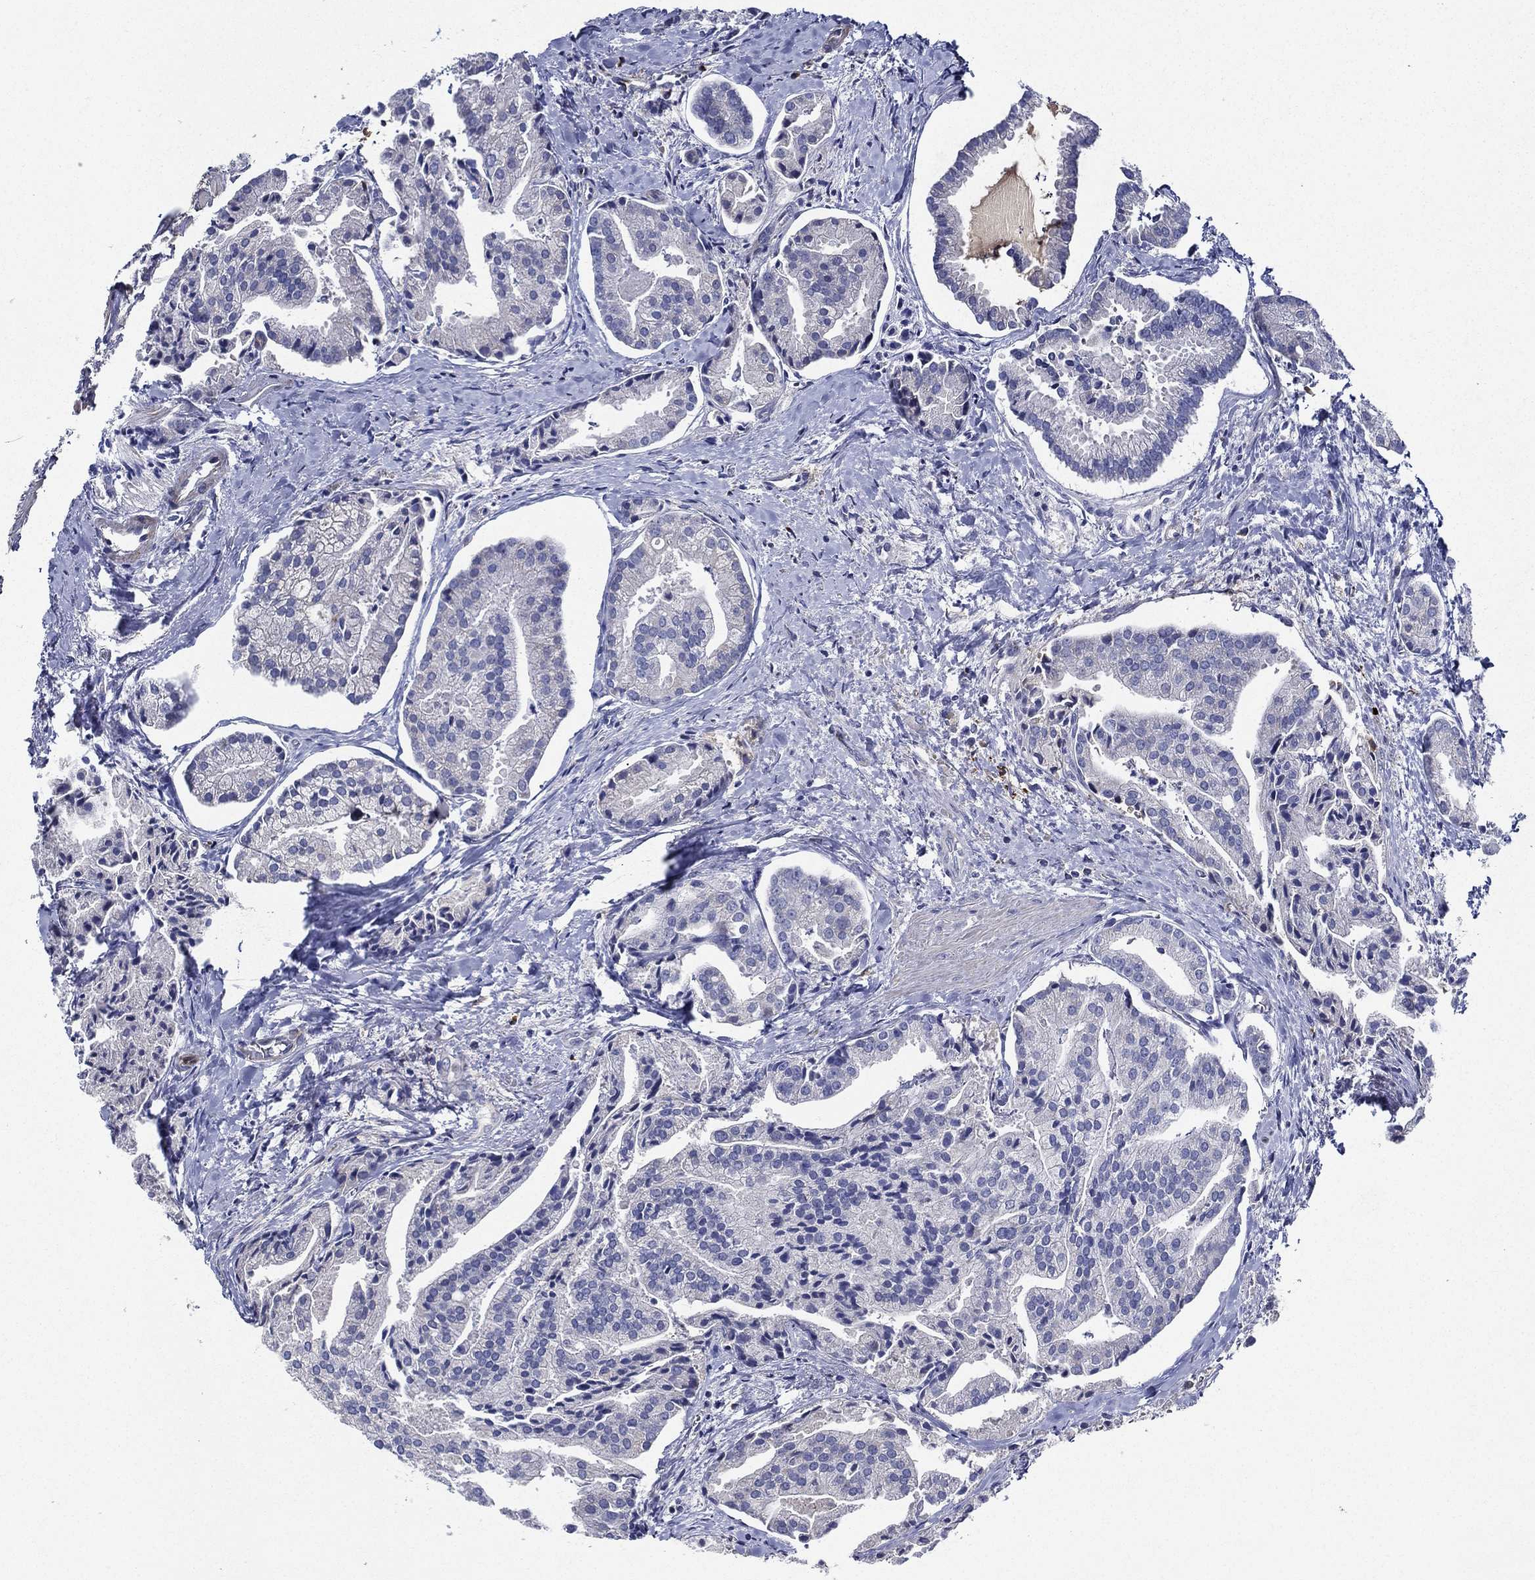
{"staining": {"intensity": "negative", "quantity": "none", "location": "none"}, "tissue": "prostate cancer", "cell_type": "Tumor cells", "image_type": "cancer", "snomed": [{"axis": "morphology", "description": "Adenocarcinoma, NOS"}, {"axis": "topography", "description": "Prostate and seminal vesicle, NOS"}, {"axis": "topography", "description": "Prostate"}], "caption": "Tumor cells are negative for brown protein staining in prostate cancer (adenocarcinoma). Brightfield microscopy of IHC stained with DAB (brown) and hematoxylin (blue), captured at high magnification.", "gene": "TMPRSS11D", "patient": {"sex": "male", "age": 44}}